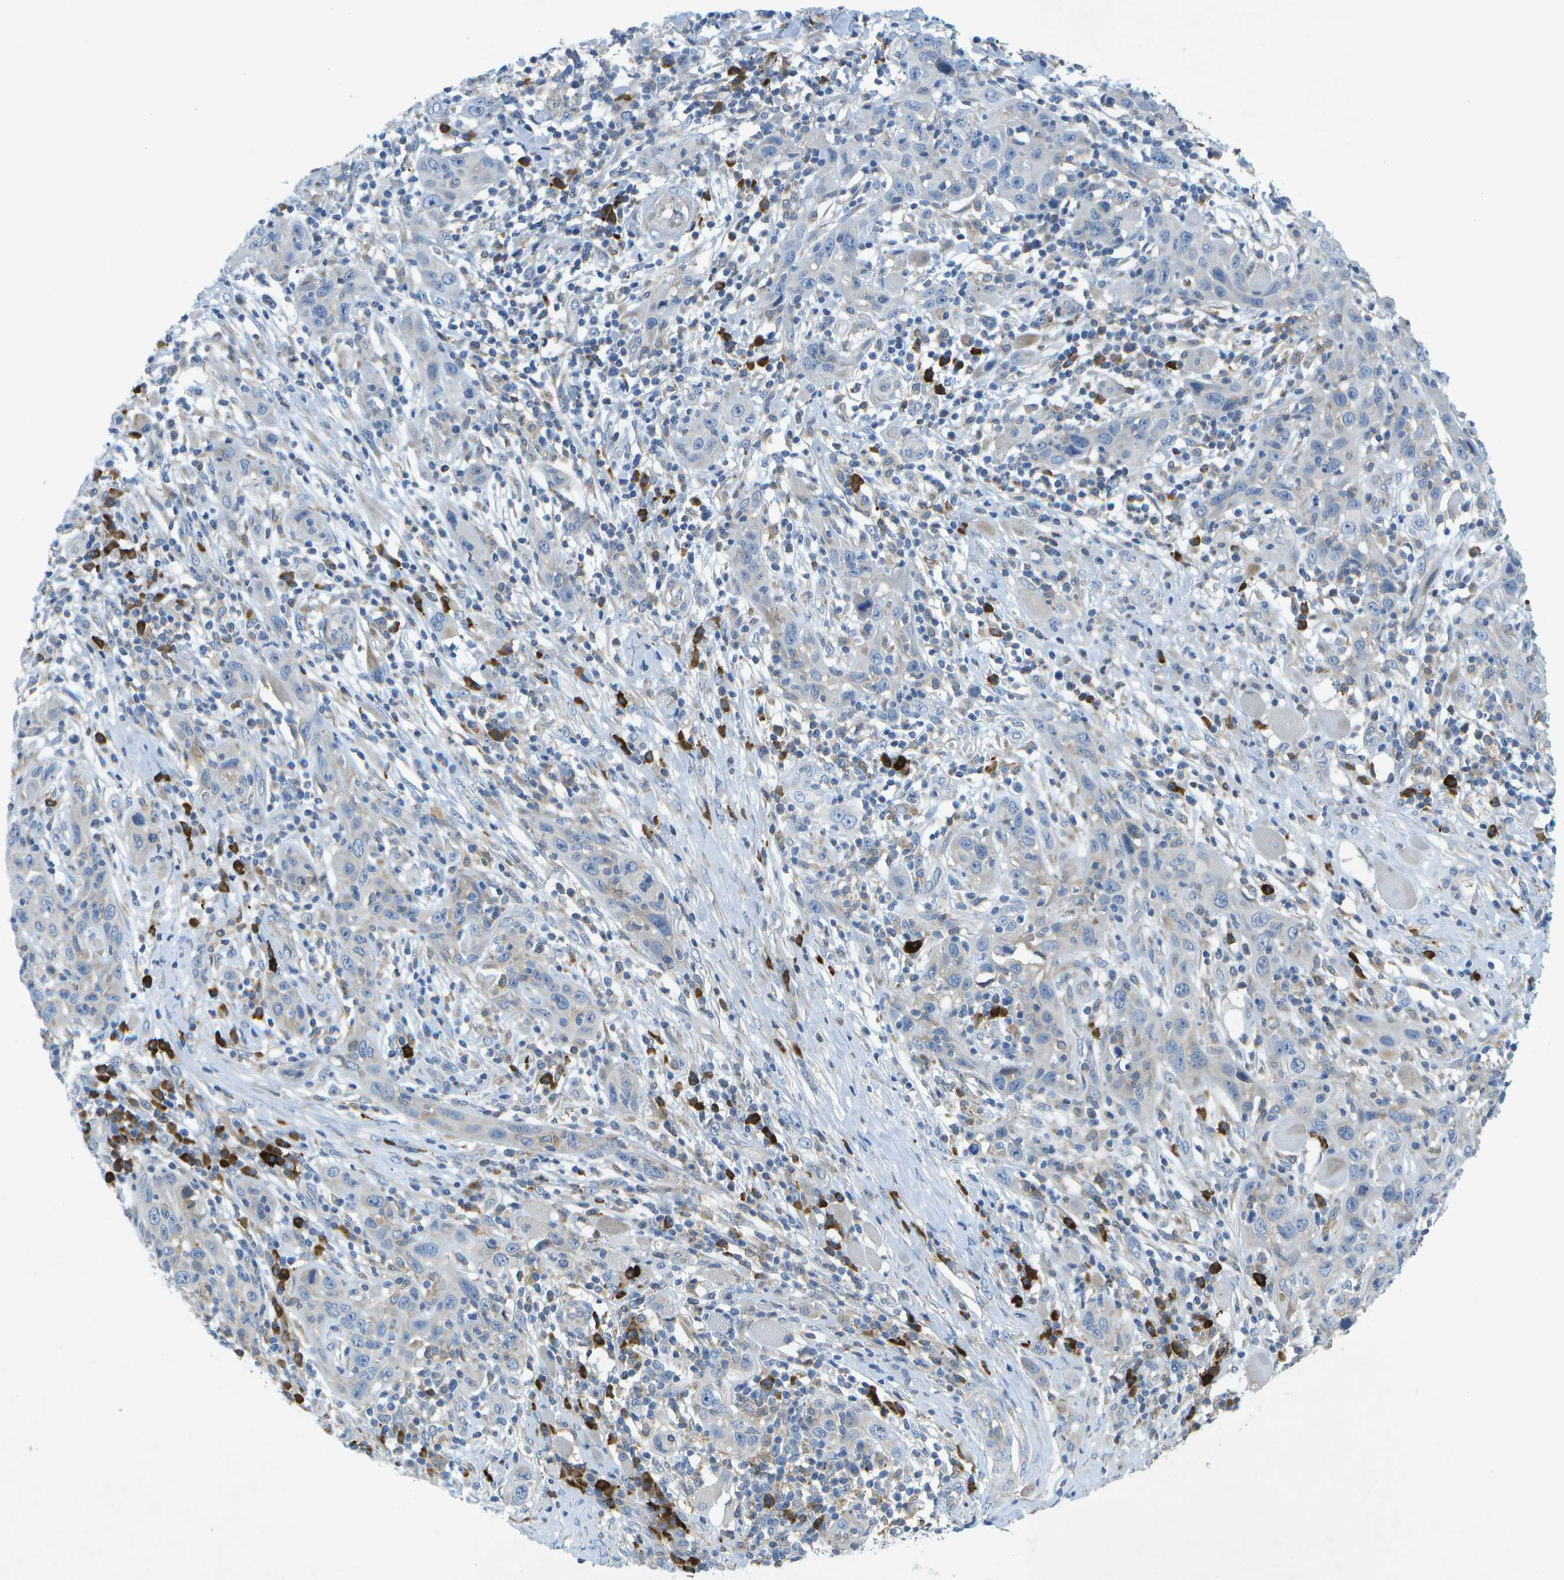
{"staining": {"intensity": "weak", "quantity": "<25%", "location": "cytoplasmic/membranous"}, "tissue": "skin cancer", "cell_type": "Tumor cells", "image_type": "cancer", "snomed": [{"axis": "morphology", "description": "Squamous cell carcinoma, NOS"}, {"axis": "topography", "description": "Skin"}], "caption": "A histopathology image of human squamous cell carcinoma (skin) is negative for staining in tumor cells.", "gene": "WNK2", "patient": {"sex": "female", "age": 88}}